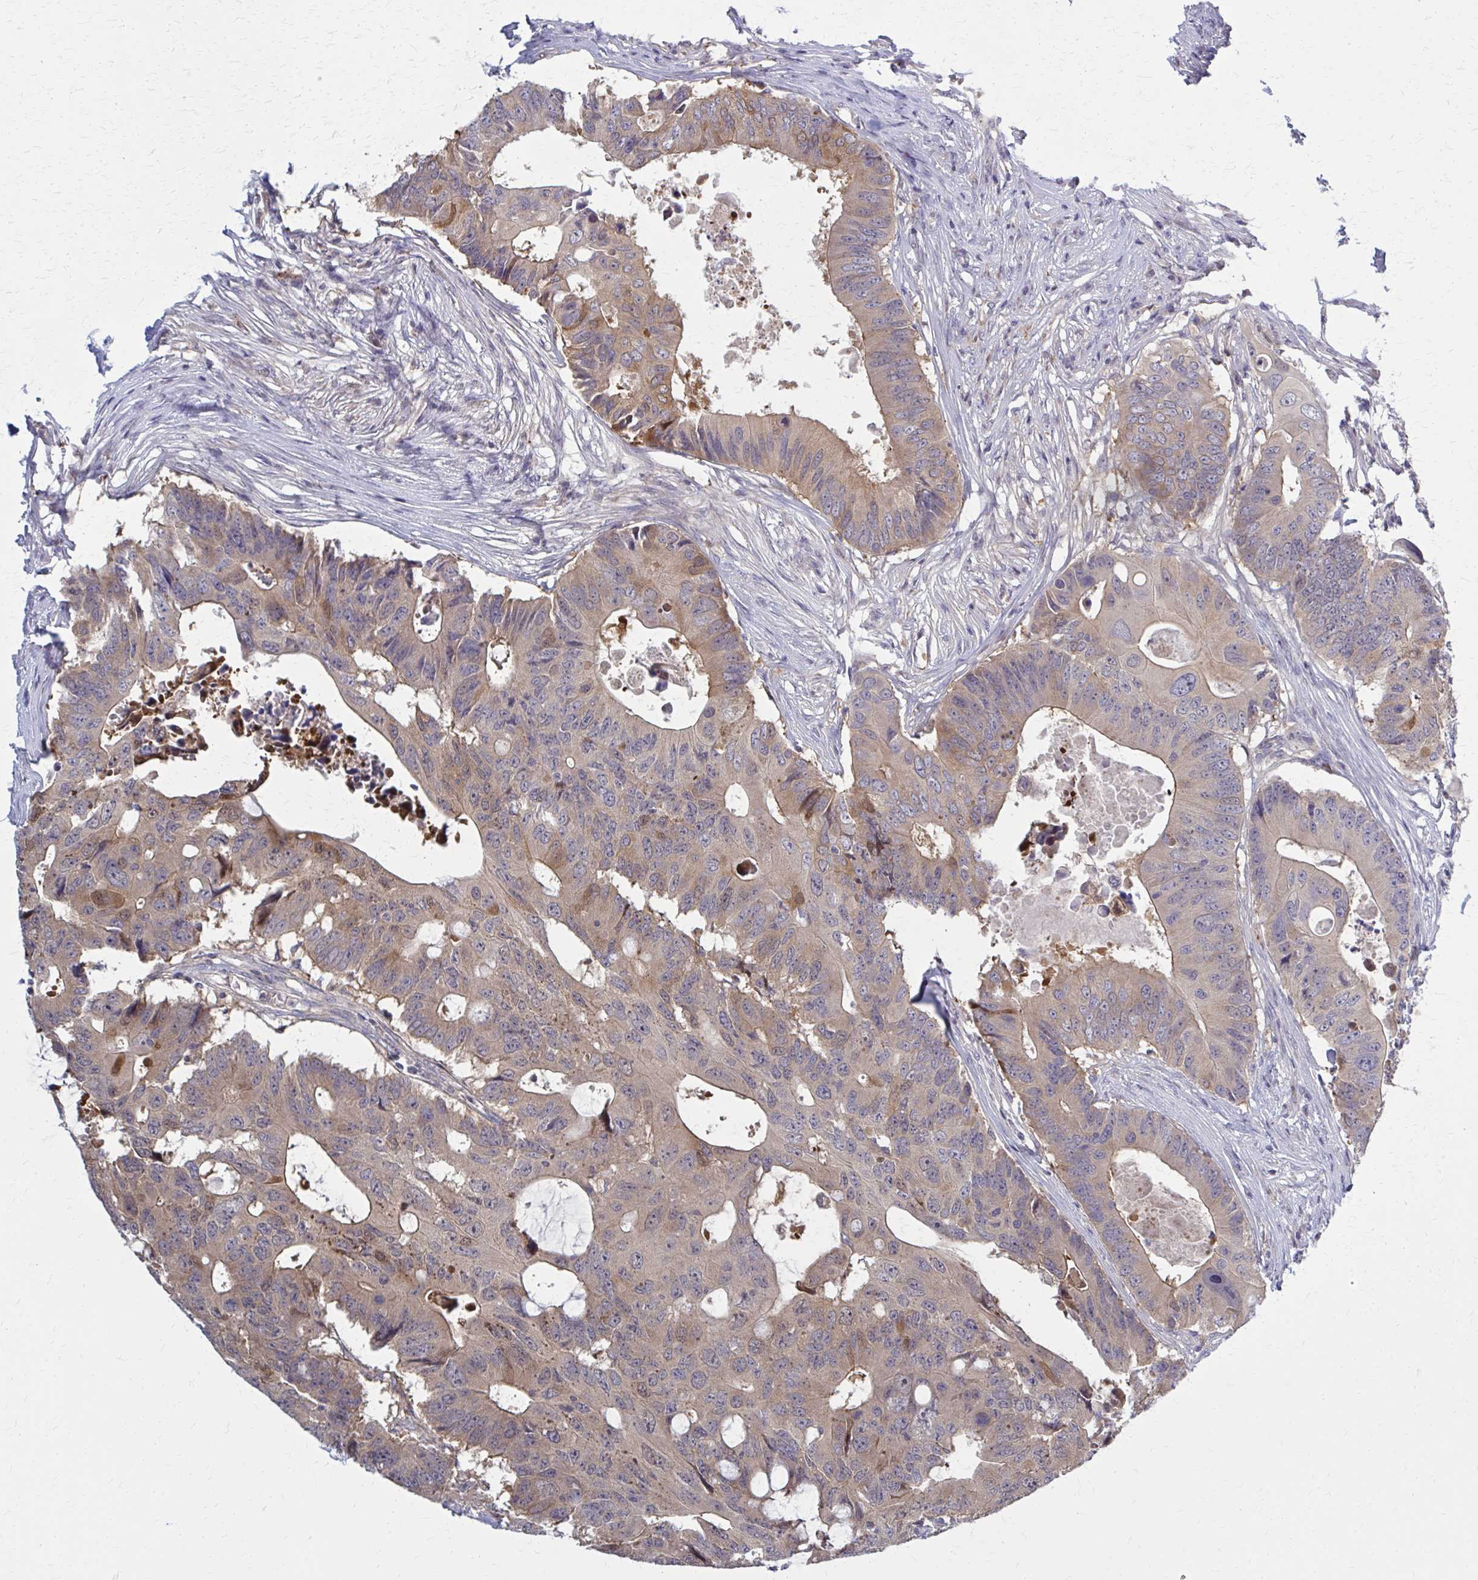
{"staining": {"intensity": "moderate", "quantity": ">75%", "location": "cytoplasmic/membranous"}, "tissue": "colorectal cancer", "cell_type": "Tumor cells", "image_type": "cancer", "snomed": [{"axis": "morphology", "description": "Adenocarcinoma, NOS"}, {"axis": "topography", "description": "Colon"}], "caption": "Immunohistochemistry (IHC) of human colorectal adenocarcinoma exhibits medium levels of moderate cytoplasmic/membranous positivity in approximately >75% of tumor cells.", "gene": "DBI", "patient": {"sex": "male", "age": 71}}